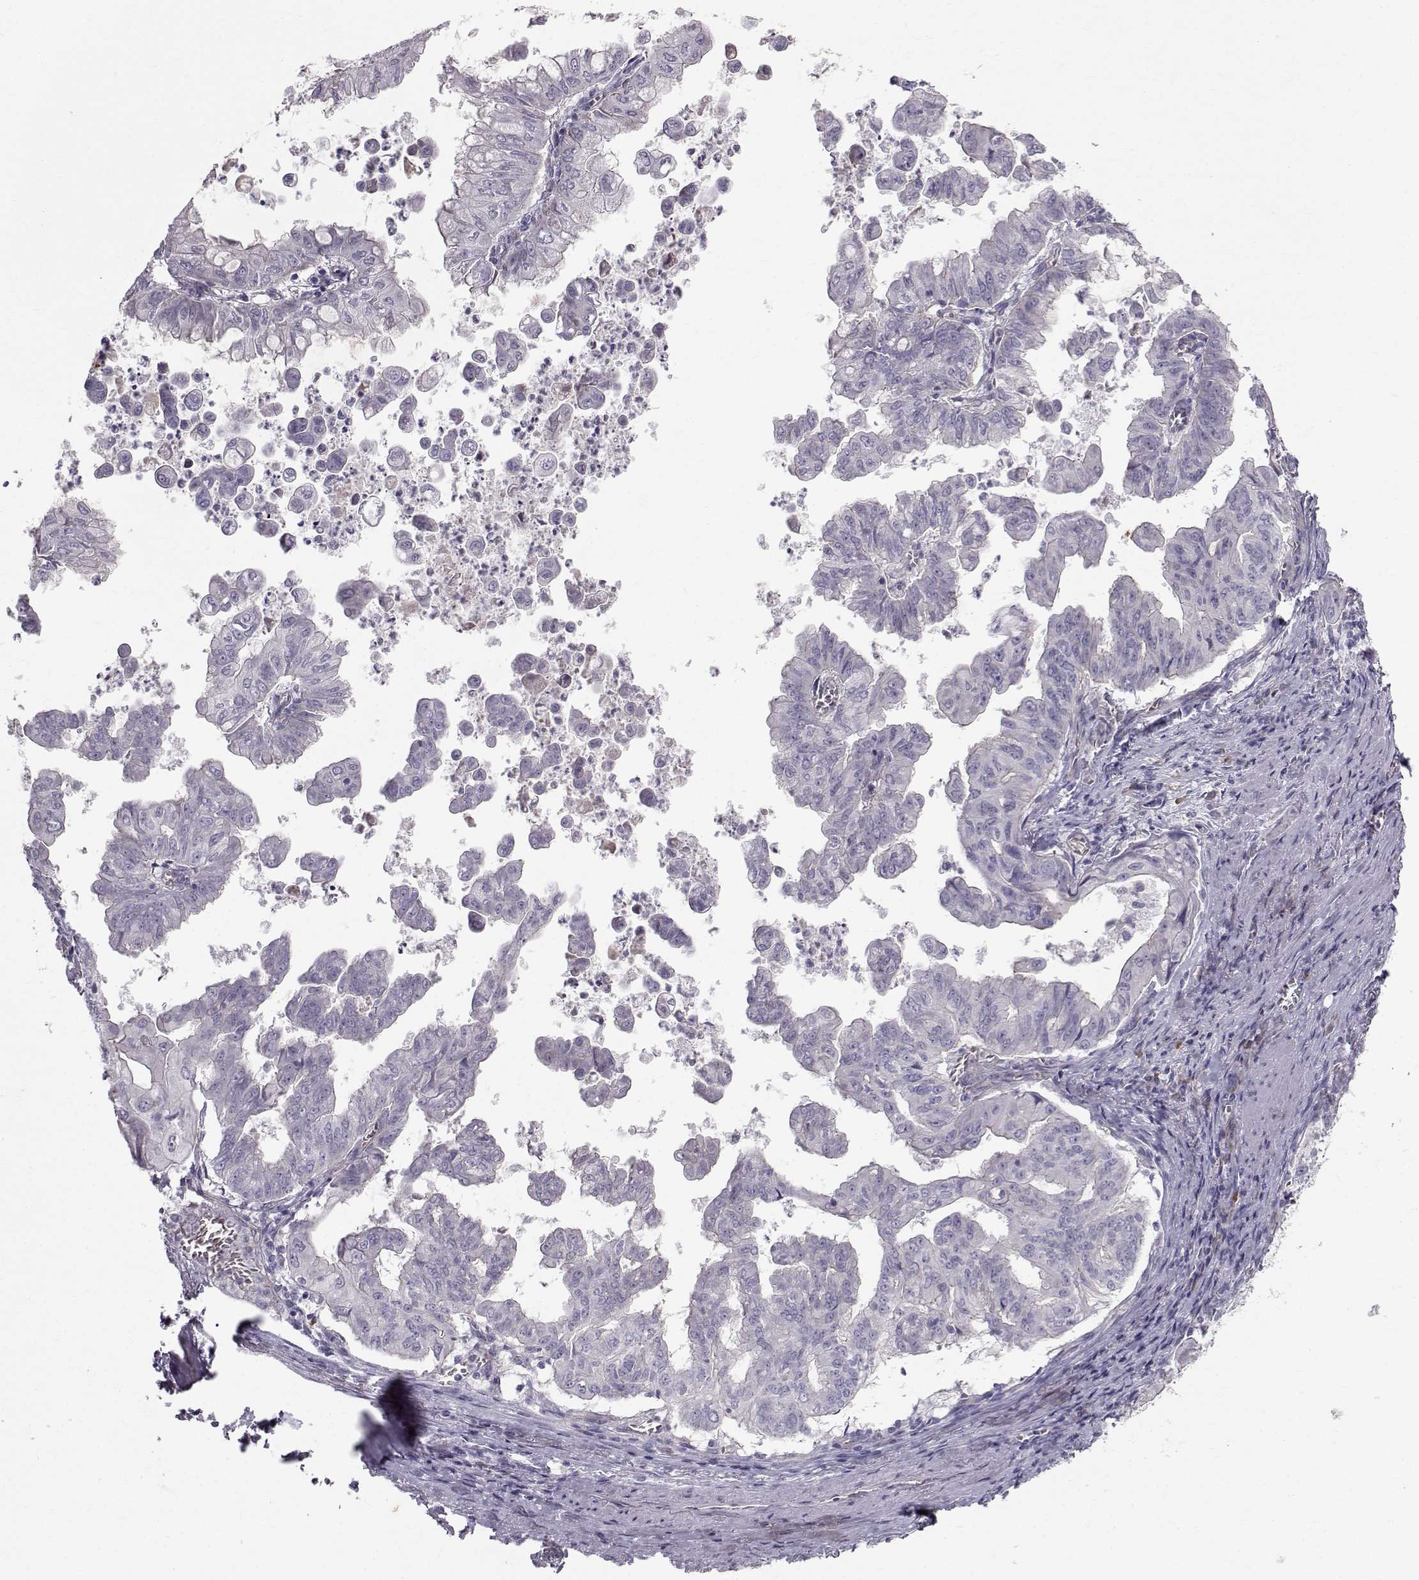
{"staining": {"intensity": "negative", "quantity": "none", "location": "none"}, "tissue": "stomach cancer", "cell_type": "Tumor cells", "image_type": "cancer", "snomed": [{"axis": "morphology", "description": "Adenocarcinoma, NOS"}, {"axis": "topography", "description": "Stomach, upper"}], "caption": "There is no significant staining in tumor cells of stomach adenocarcinoma.", "gene": "QPCT", "patient": {"sex": "male", "age": 80}}